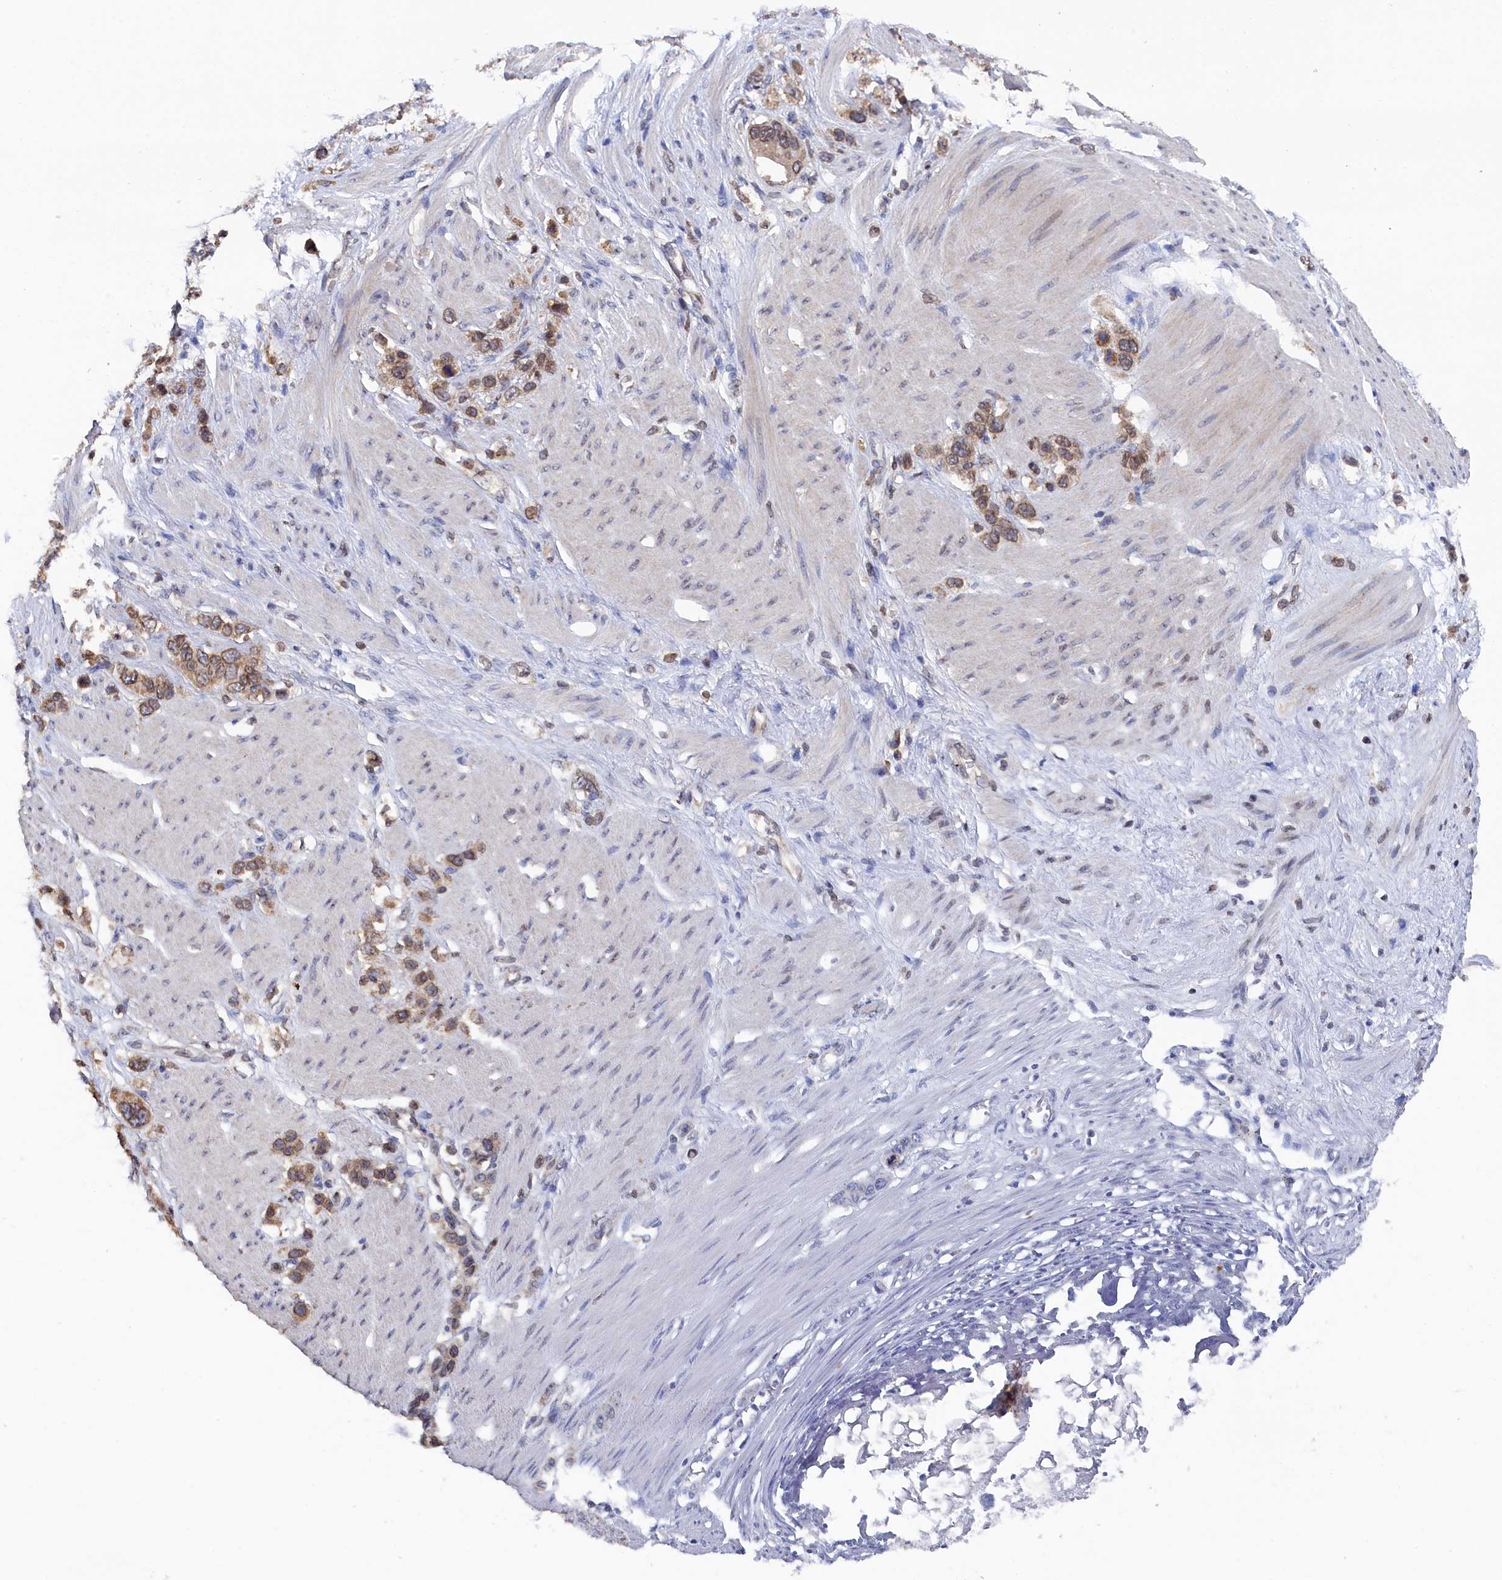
{"staining": {"intensity": "moderate", "quantity": ">75%", "location": "cytoplasmic/membranous"}, "tissue": "stomach cancer", "cell_type": "Tumor cells", "image_type": "cancer", "snomed": [{"axis": "morphology", "description": "Adenocarcinoma, NOS"}, {"axis": "morphology", "description": "Adenocarcinoma, High grade"}, {"axis": "topography", "description": "Stomach, upper"}, {"axis": "topography", "description": "Stomach, lower"}], "caption": "IHC of human stomach cancer (adenocarcinoma (high-grade)) exhibits medium levels of moderate cytoplasmic/membranous positivity in approximately >75% of tumor cells.", "gene": "ANKEF1", "patient": {"sex": "female", "age": 65}}